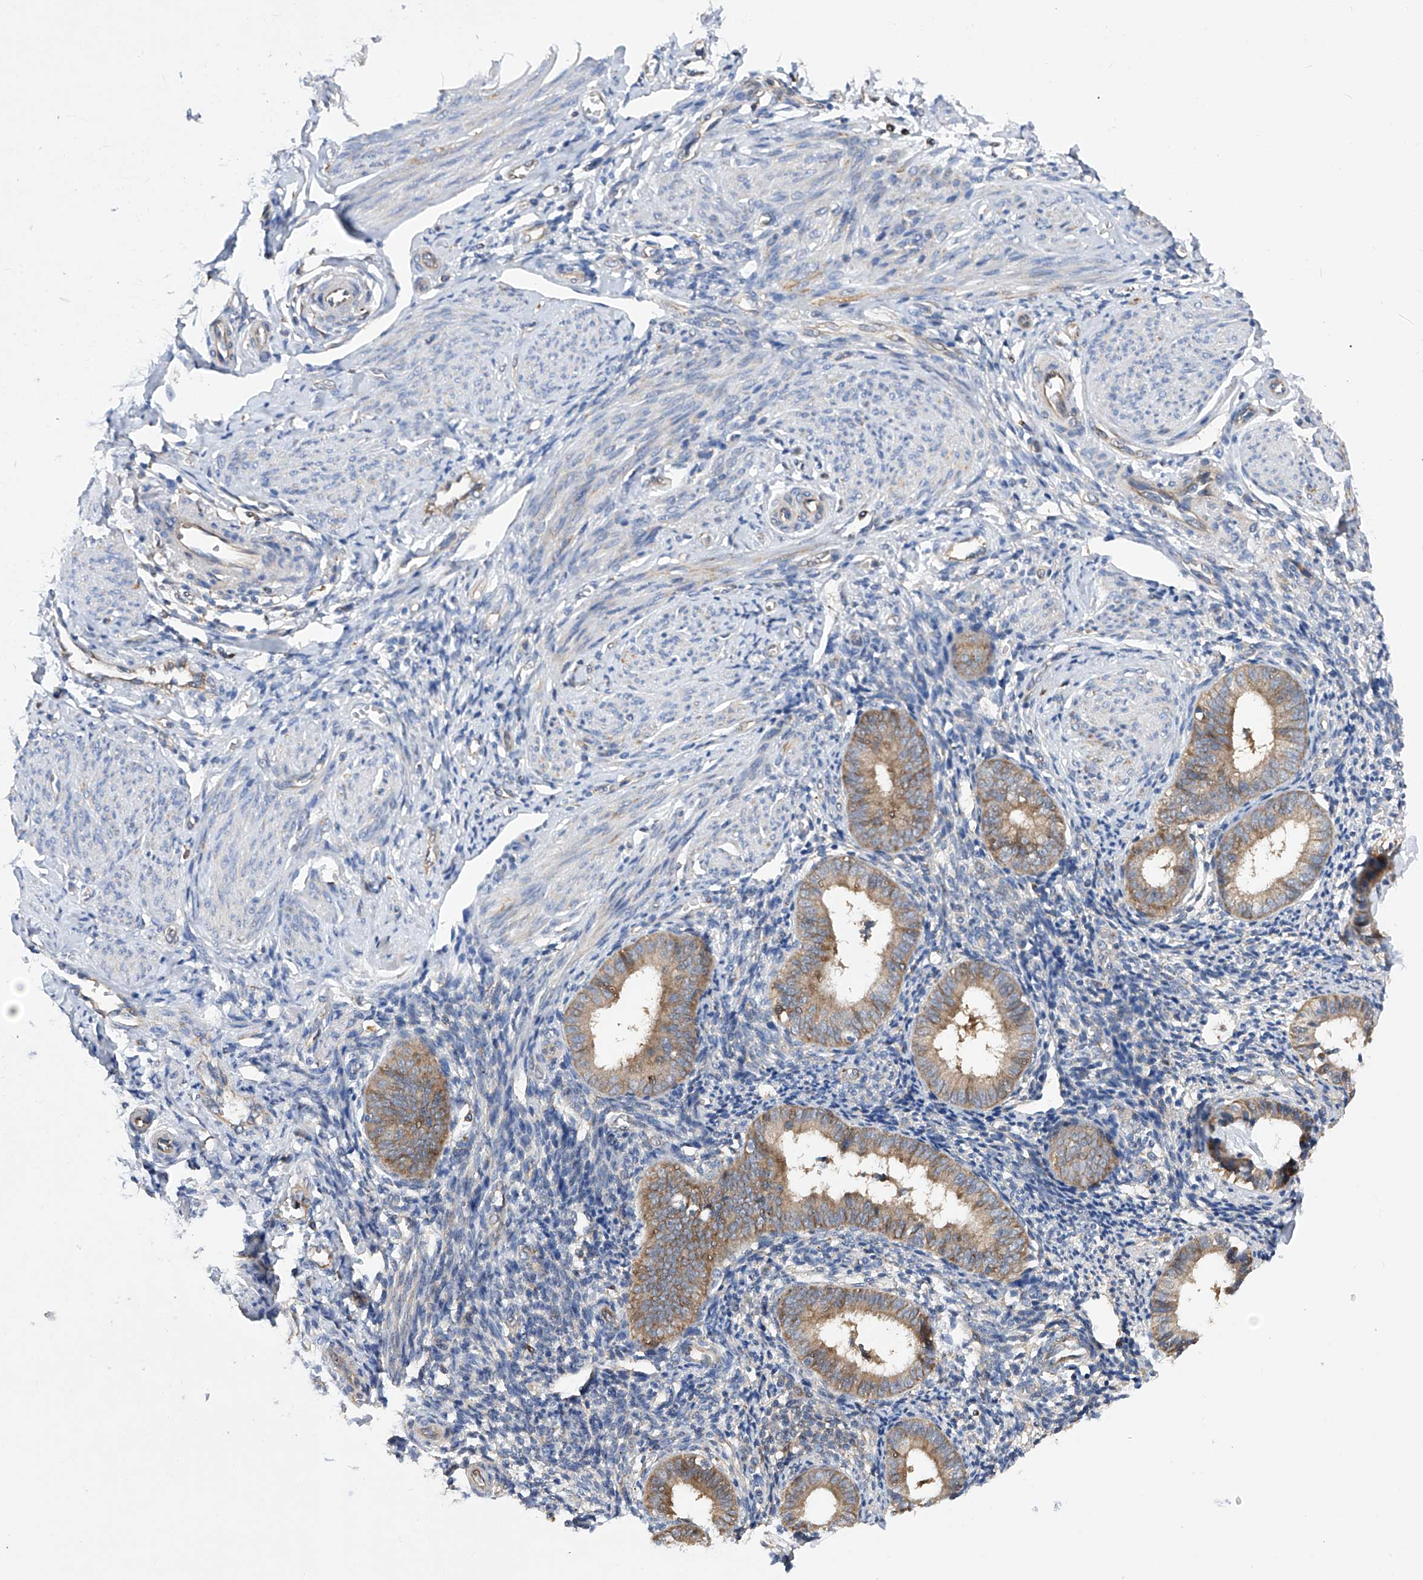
{"staining": {"intensity": "negative", "quantity": "none", "location": "none"}, "tissue": "endometrium", "cell_type": "Cells in endometrial stroma", "image_type": "normal", "snomed": [{"axis": "morphology", "description": "Normal tissue, NOS"}, {"axis": "topography", "description": "Uterus"}, {"axis": "topography", "description": "Endometrium"}], "caption": "Photomicrograph shows no protein positivity in cells in endometrial stroma of unremarkable endometrium.", "gene": "SPATA20", "patient": {"sex": "female", "age": 48}}